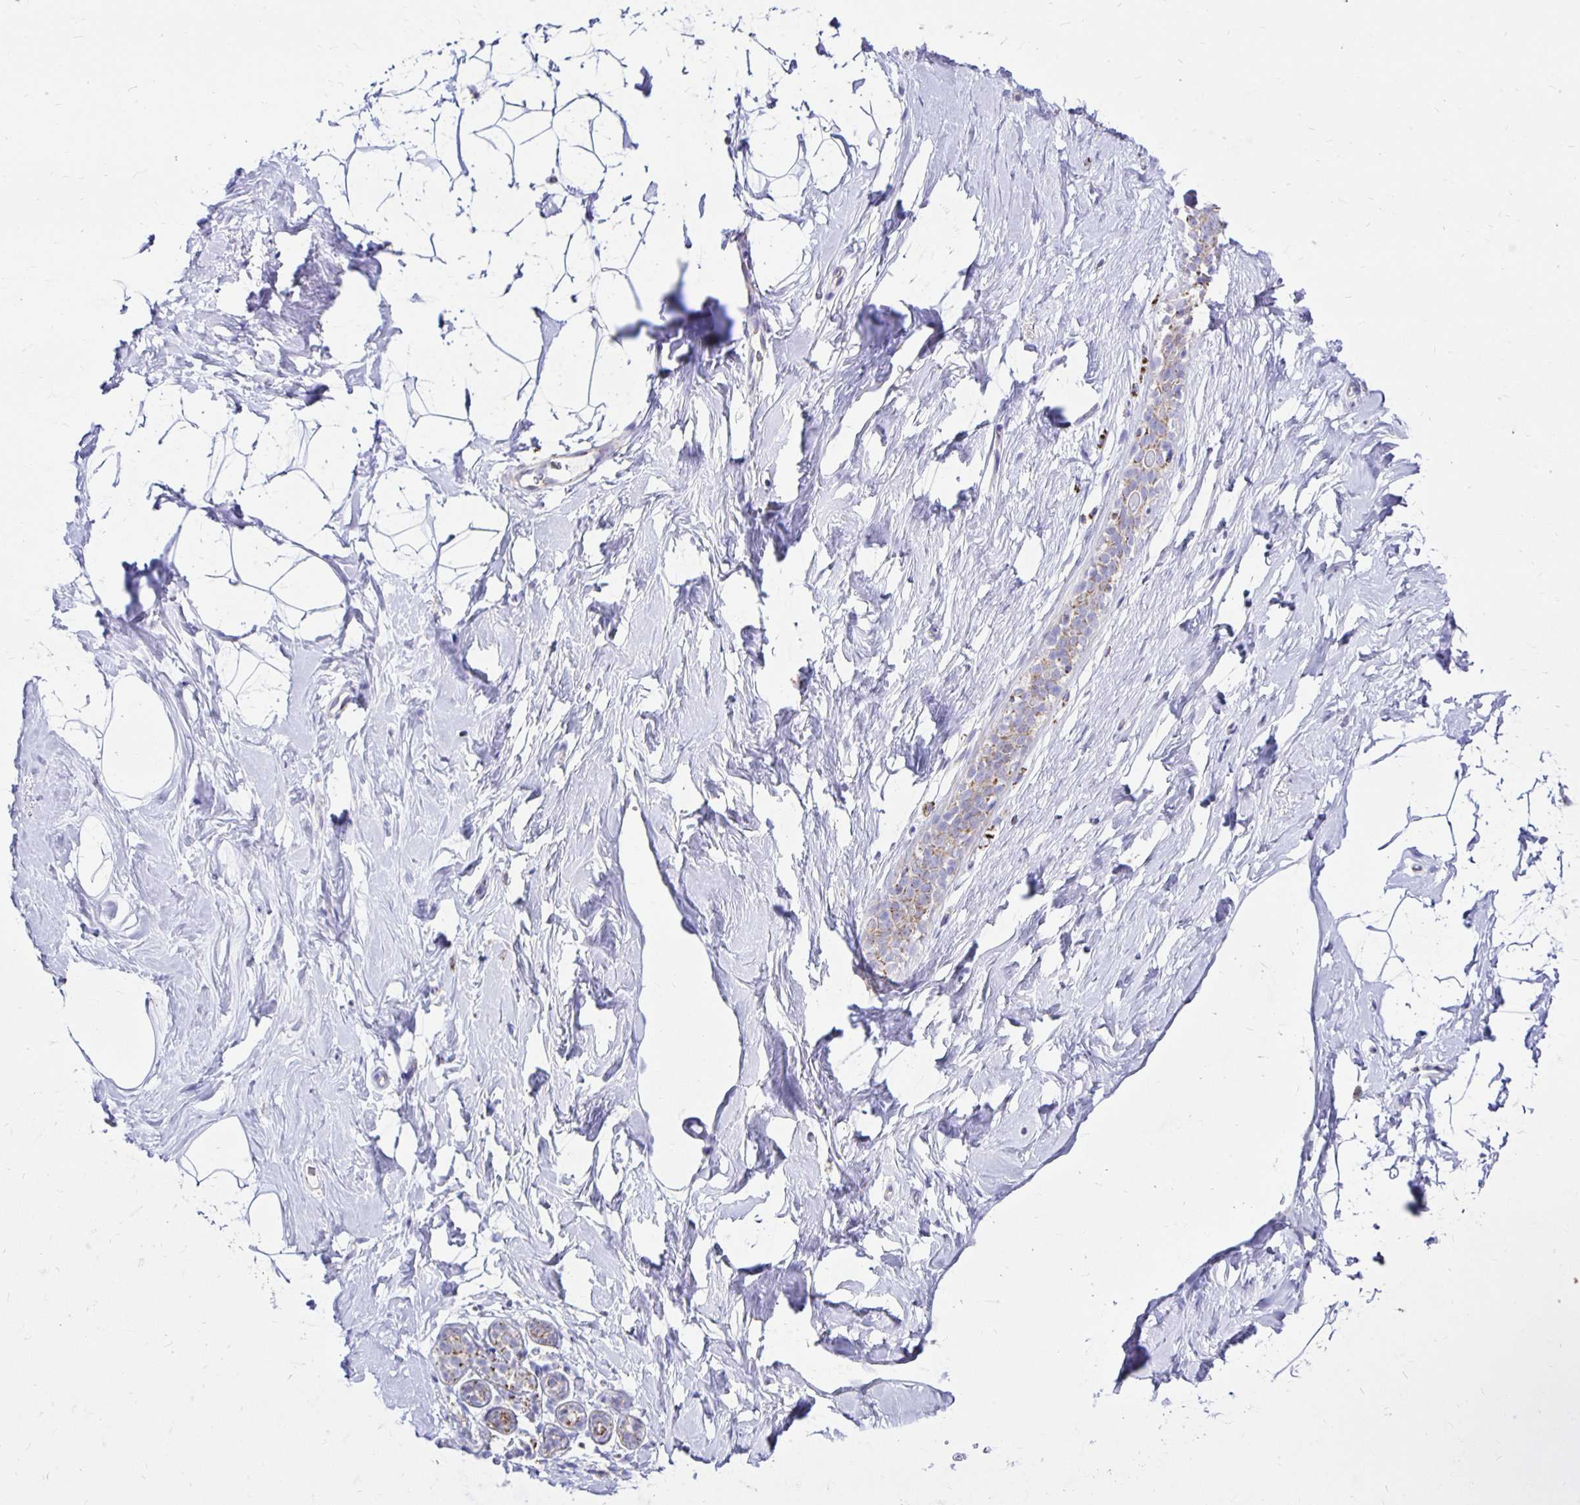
{"staining": {"intensity": "negative", "quantity": "none", "location": "none"}, "tissue": "breast", "cell_type": "Adipocytes", "image_type": "normal", "snomed": [{"axis": "morphology", "description": "Normal tissue, NOS"}, {"axis": "topography", "description": "Breast"}], "caption": "Immunohistochemical staining of normal human breast exhibits no significant expression in adipocytes.", "gene": "PLAAT2", "patient": {"sex": "female", "age": 32}}